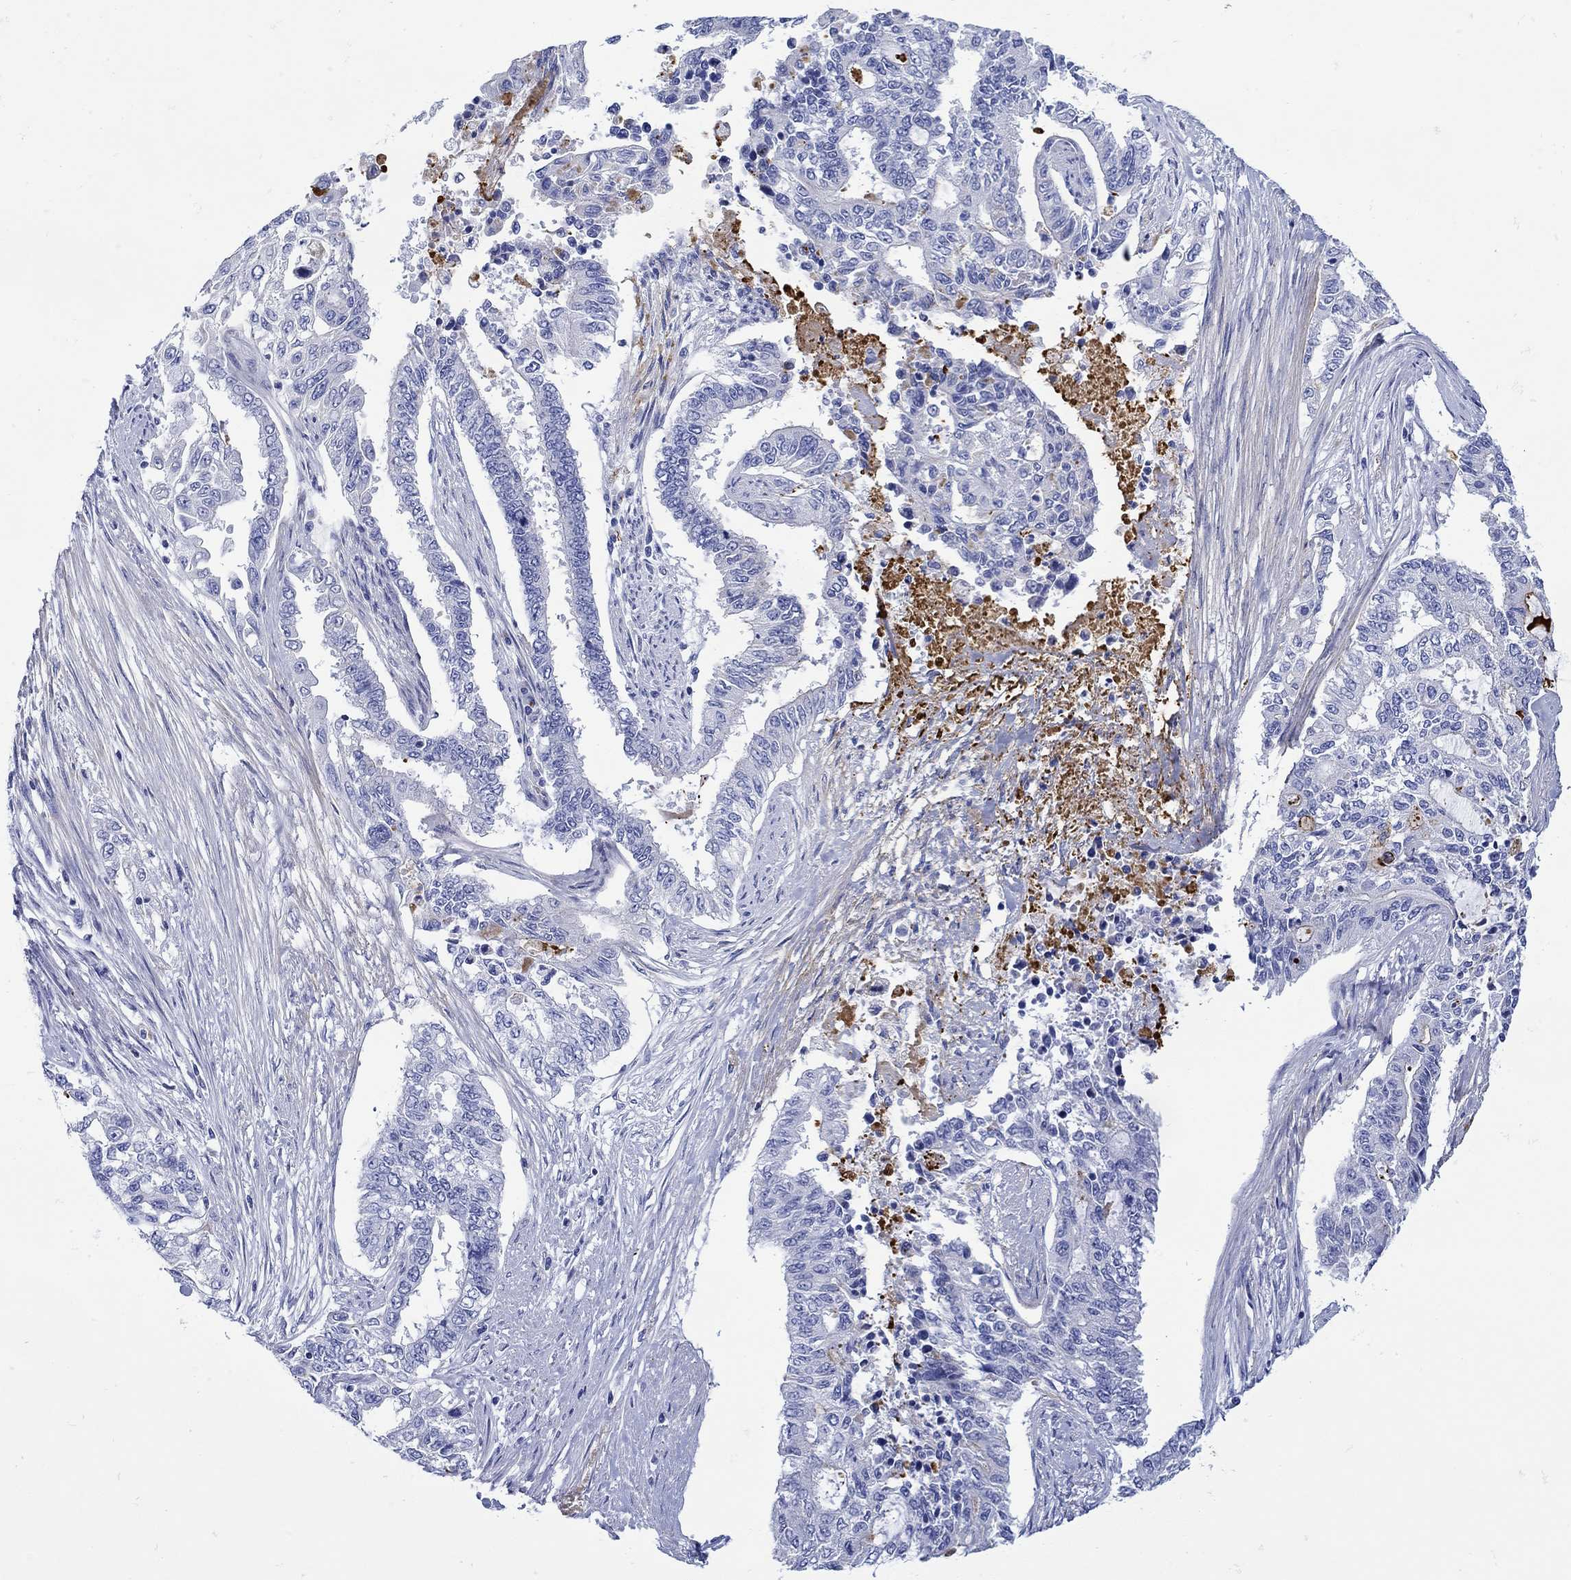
{"staining": {"intensity": "negative", "quantity": "none", "location": "none"}, "tissue": "endometrial cancer", "cell_type": "Tumor cells", "image_type": "cancer", "snomed": [{"axis": "morphology", "description": "Adenocarcinoma, NOS"}, {"axis": "topography", "description": "Uterus"}], "caption": "The micrograph reveals no significant positivity in tumor cells of endometrial cancer (adenocarcinoma). (Immunohistochemistry (ihc), brightfield microscopy, high magnification).", "gene": "ANKMY1", "patient": {"sex": "female", "age": 59}}